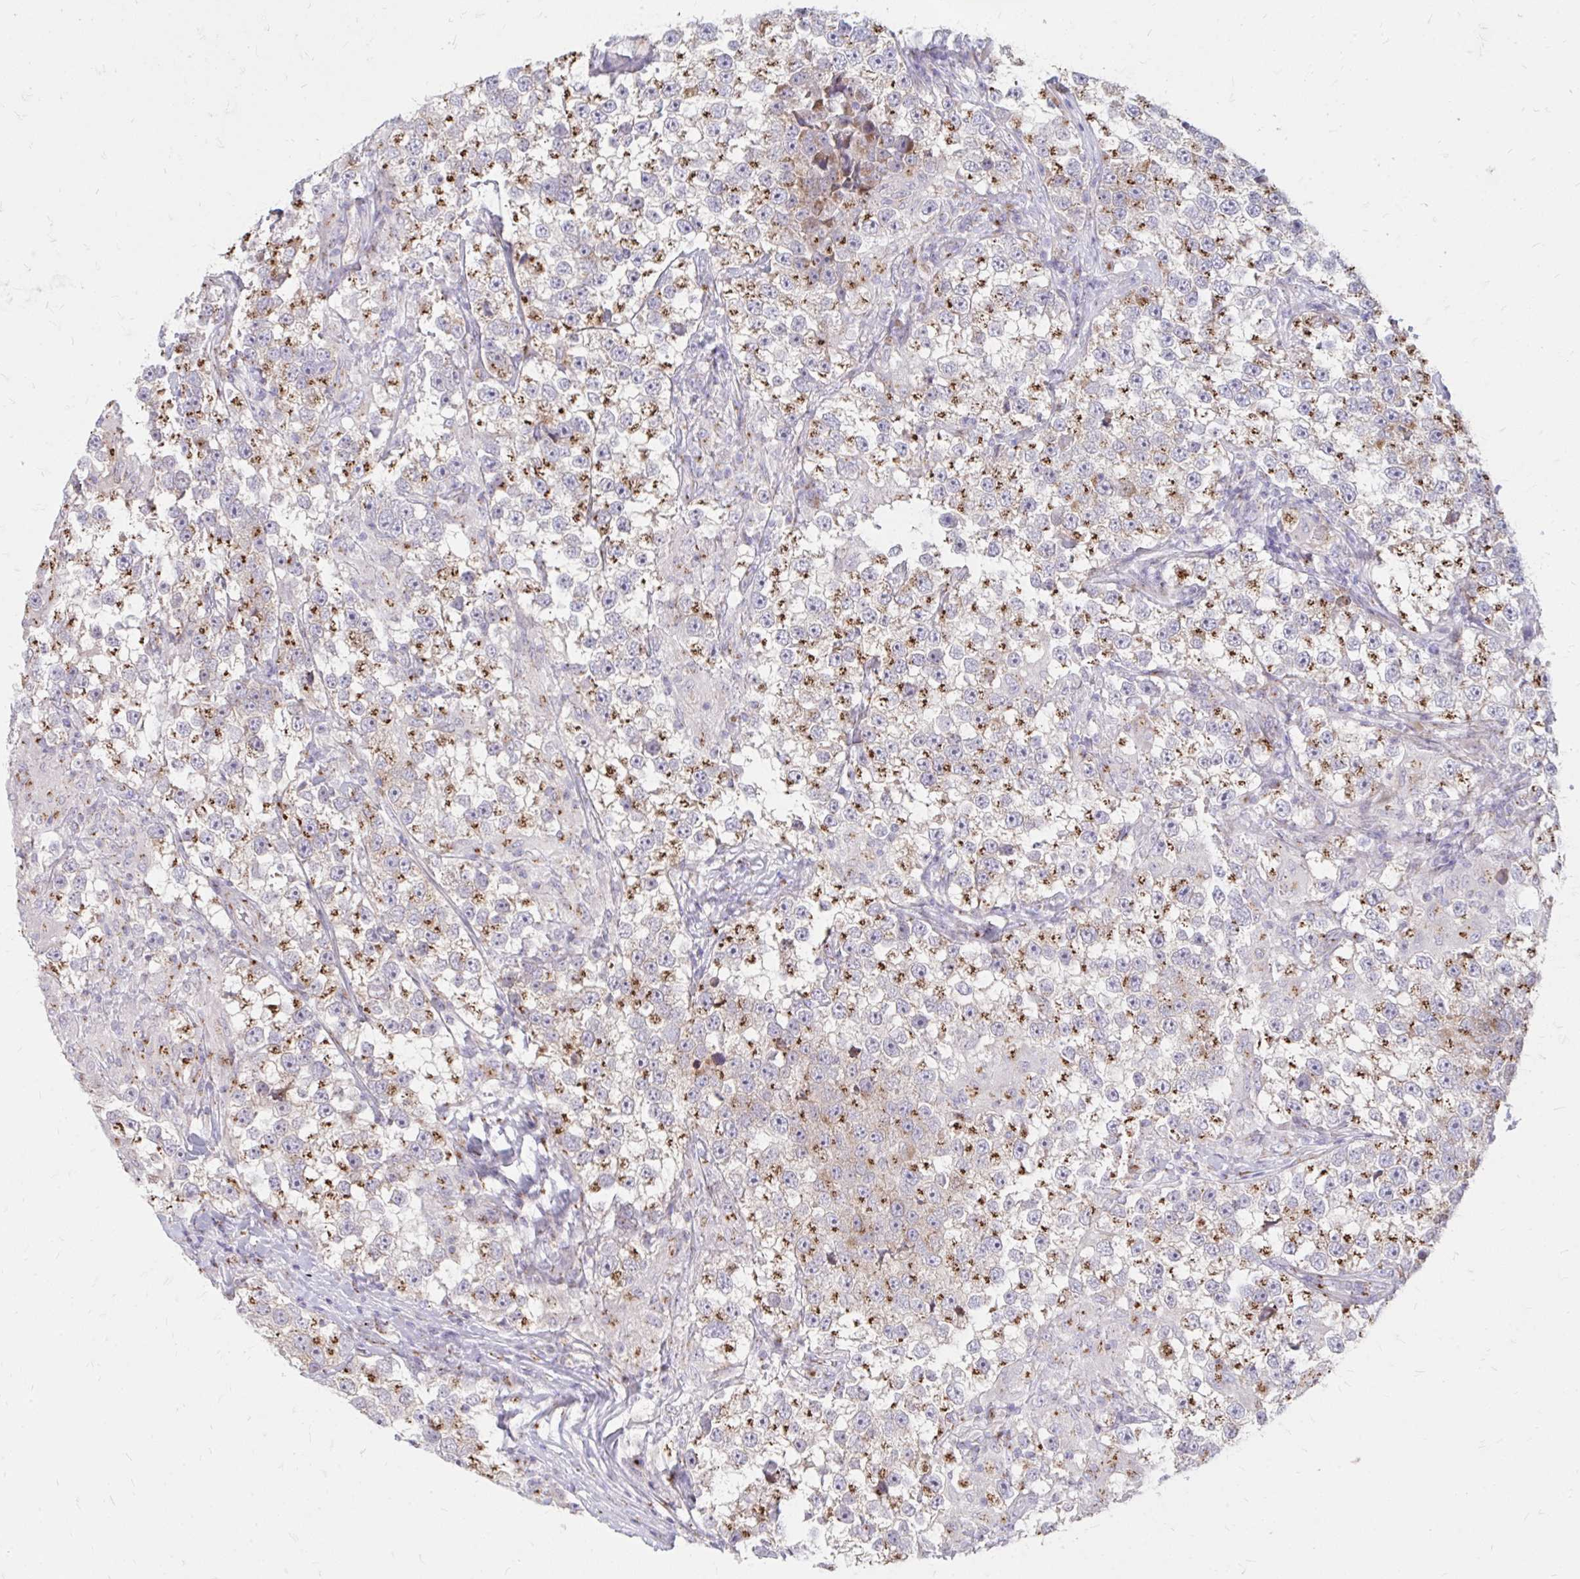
{"staining": {"intensity": "moderate", "quantity": ">75%", "location": "cytoplasmic/membranous"}, "tissue": "testis cancer", "cell_type": "Tumor cells", "image_type": "cancer", "snomed": [{"axis": "morphology", "description": "Seminoma, NOS"}, {"axis": "topography", "description": "Testis"}], "caption": "Protein staining of testis cancer tissue displays moderate cytoplasmic/membranous staining in approximately >75% of tumor cells.", "gene": "RAB6B", "patient": {"sex": "male", "age": 46}}